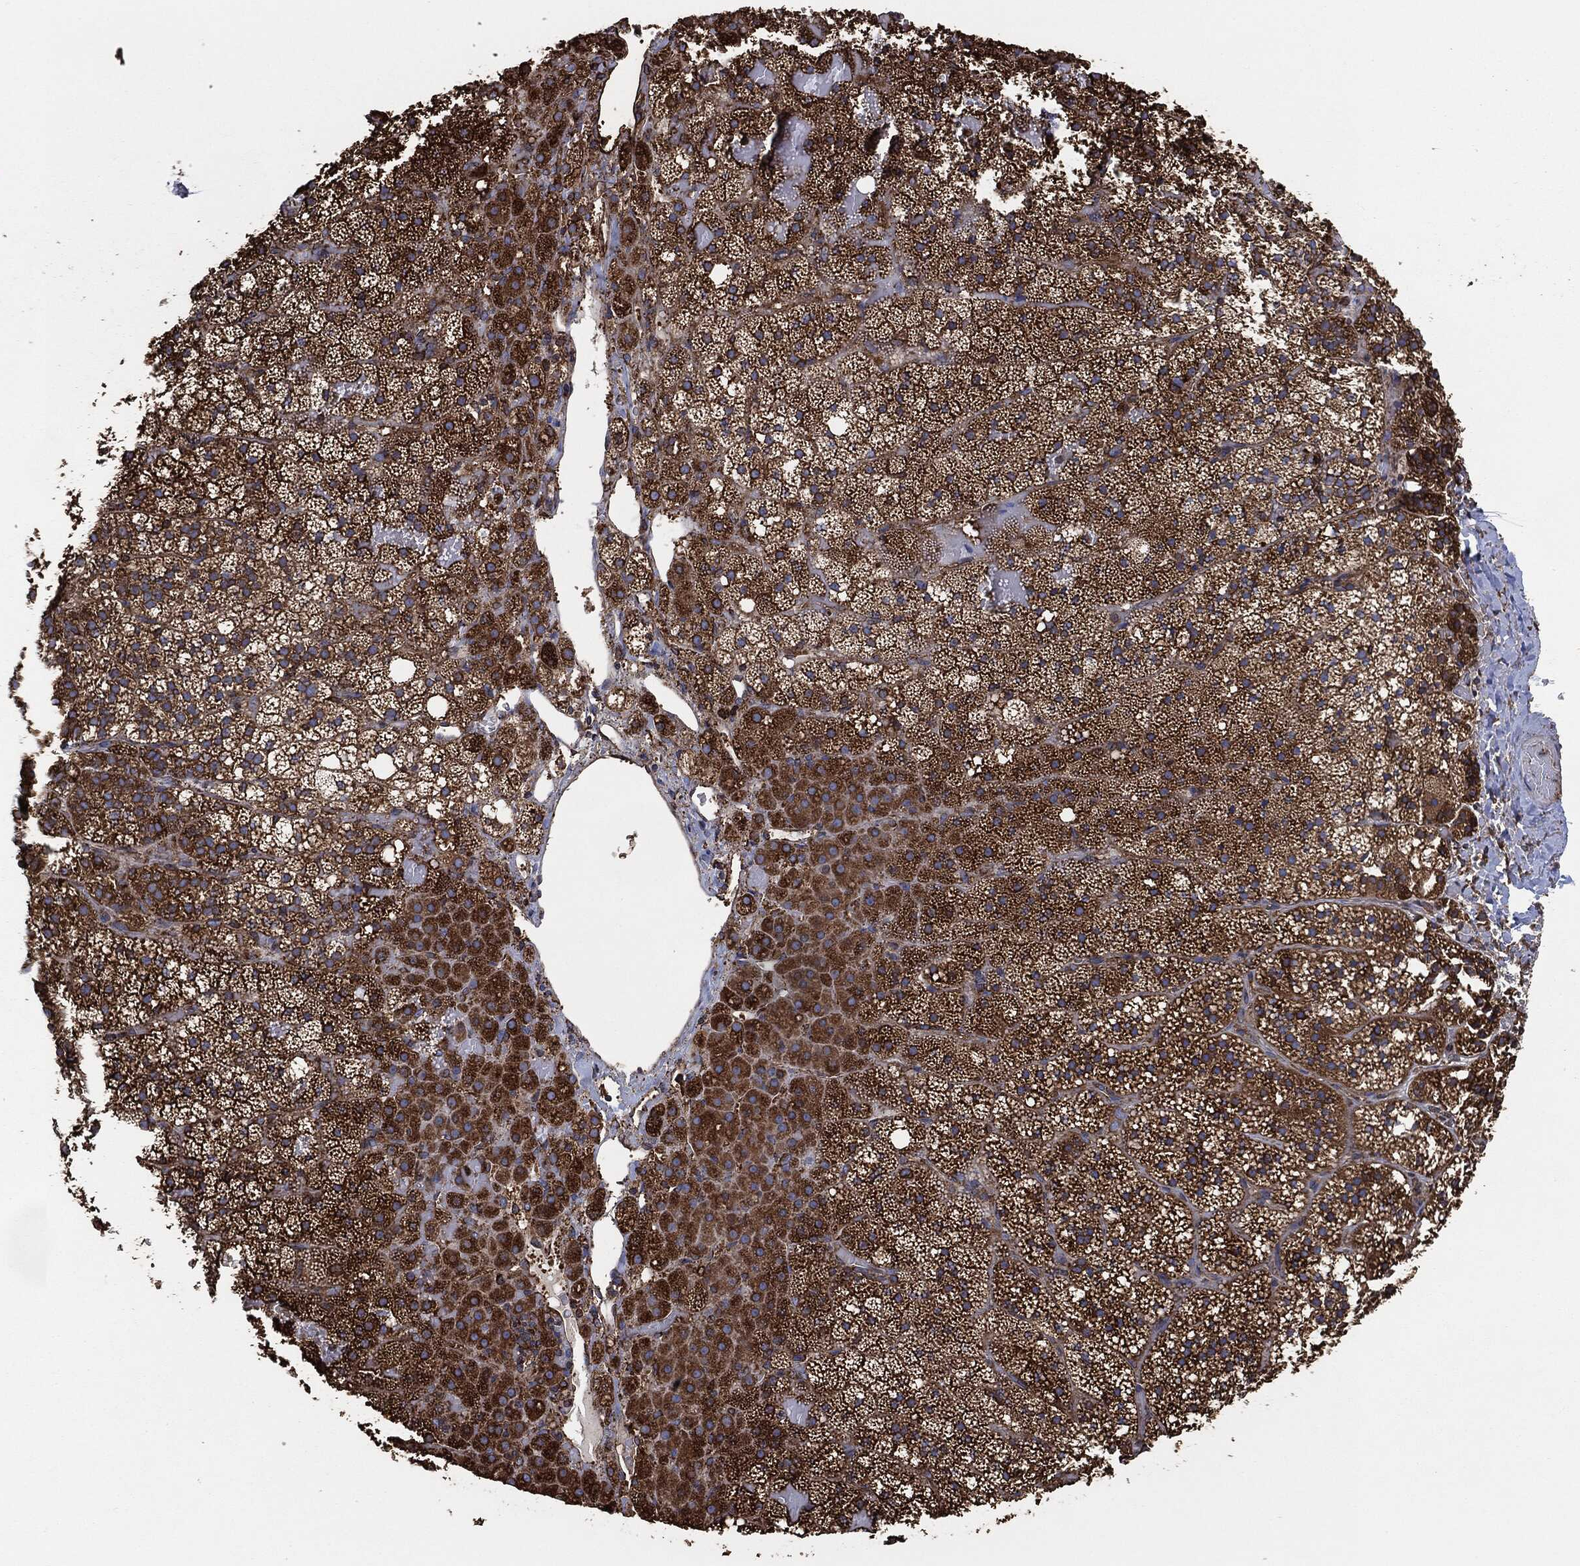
{"staining": {"intensity": "strong", "quantity": ">75%", "location": "cytoplasmic/membranous"}, "tissue": "adrenal gland", "cell_type": "Glandular cells", "image_type": "normal", "snomed": [{"axis": "morphology", "description": "Normal tissue, NOS"}, {"axis": "topography", "description": "Adrenal gland"}], "caption": "About >75% of glandular cells in unremarkable adrenal gland display strong cytoplasmic/membranous protein staining as visualized by brown immunohistochemical staining.", "gene": "AMFR", "patient": {"sex": "male", "age": 53}}